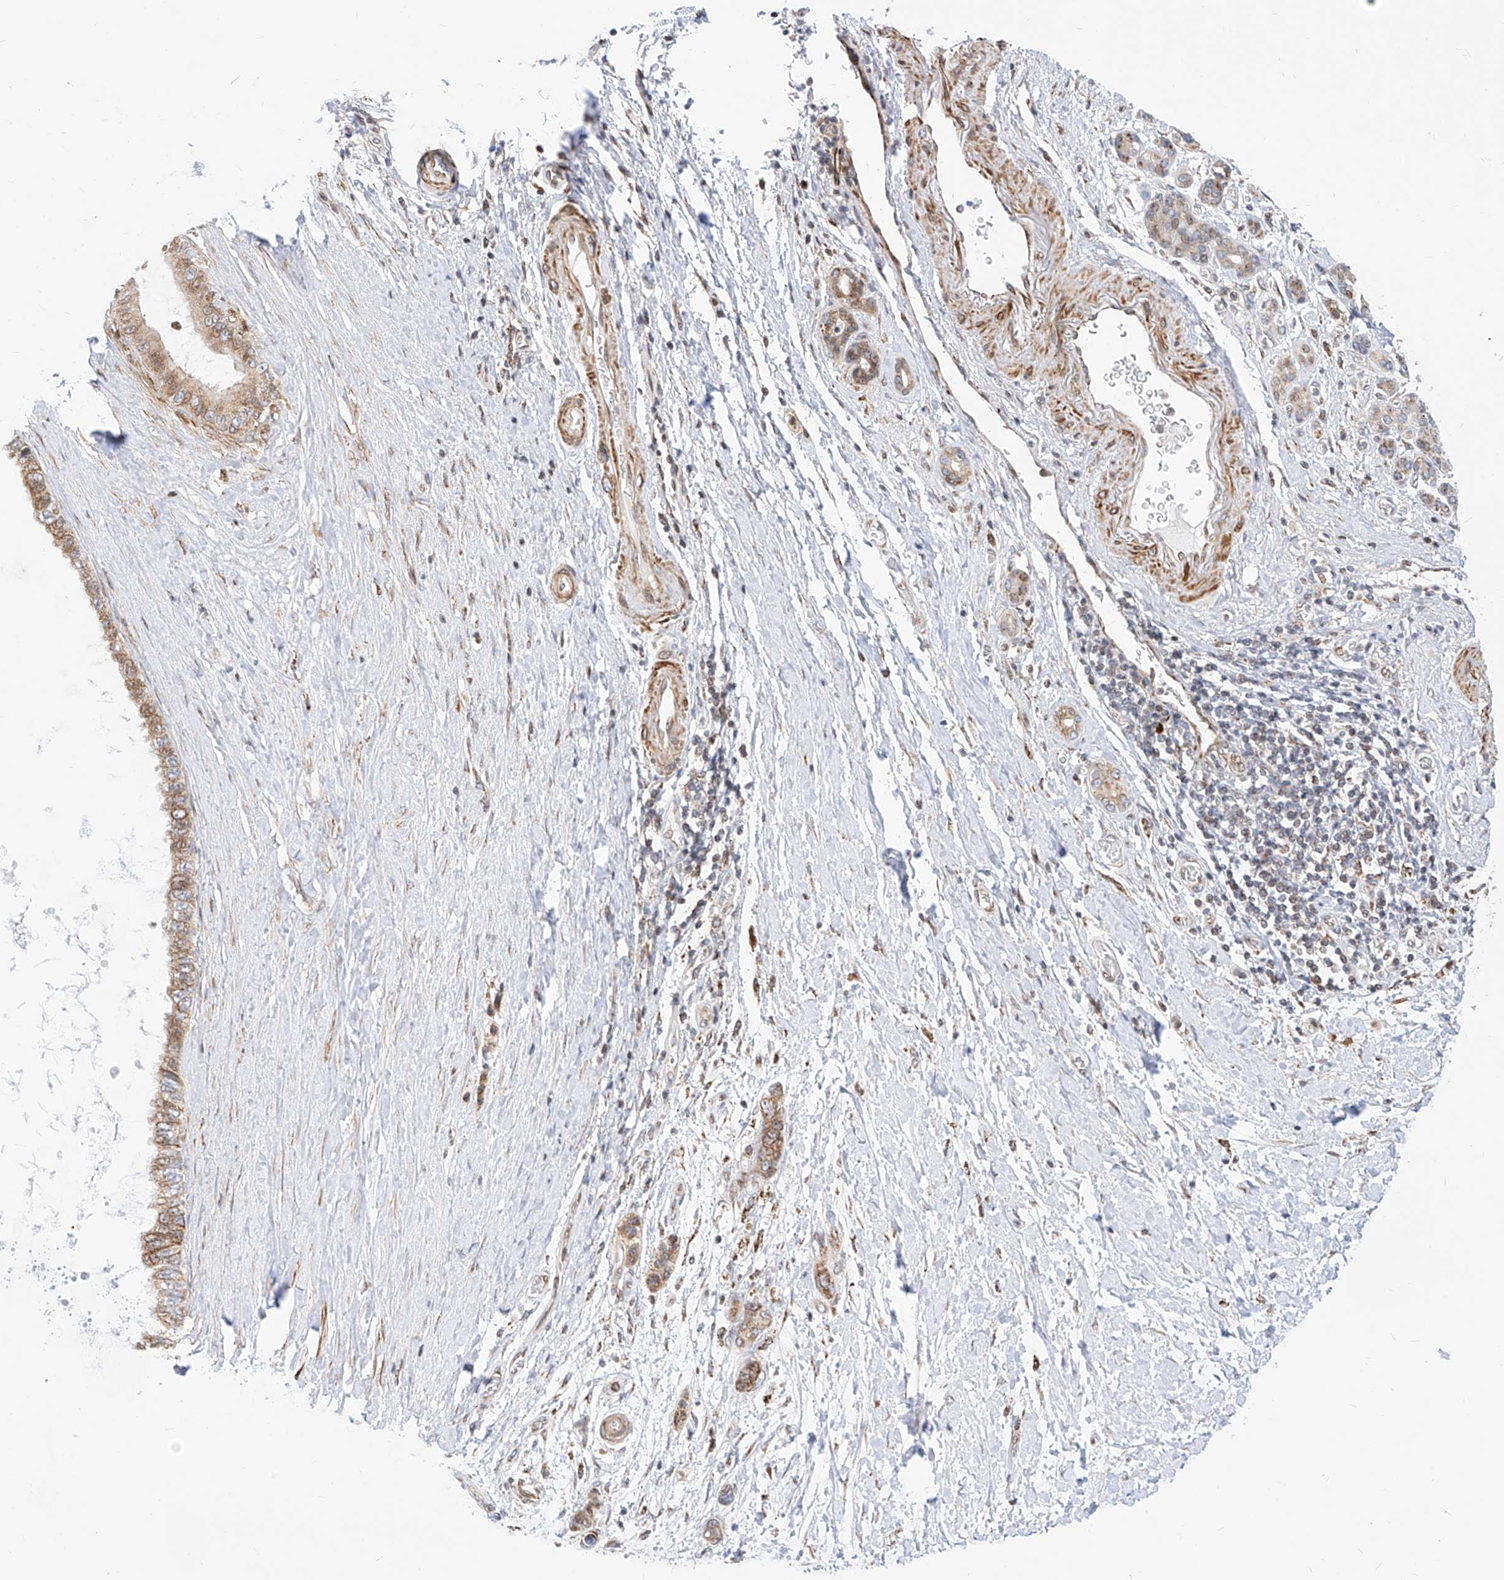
{"staining": {"intensity": "moderate", "quantity": ">75%", "location": "cytoplasmic/membranous"}, "tissue": "pancreatic cancer", "cell_type": "Tumor cells", "image_type": "cancer", "snomed": [{"axis": "morphology", "description": "Adenocarcinoma, NOS"}, {"axis": "topography", "description": "Pancreas"}], "caption": "High-power microscopy captured an immunohistochemistry (IHC) photomicrograph of pancreatic adenocarcinoma, revealing moderate cytoplasmic/membranous positivity in approximately >75% of tumor cells. The staining was performed using DAB, with brown indicating positive protein expression. Nuclei are stained blue with hematoxylin.", "gene": "TTLL8", "patient": {"sex": "female", "age": 72}}